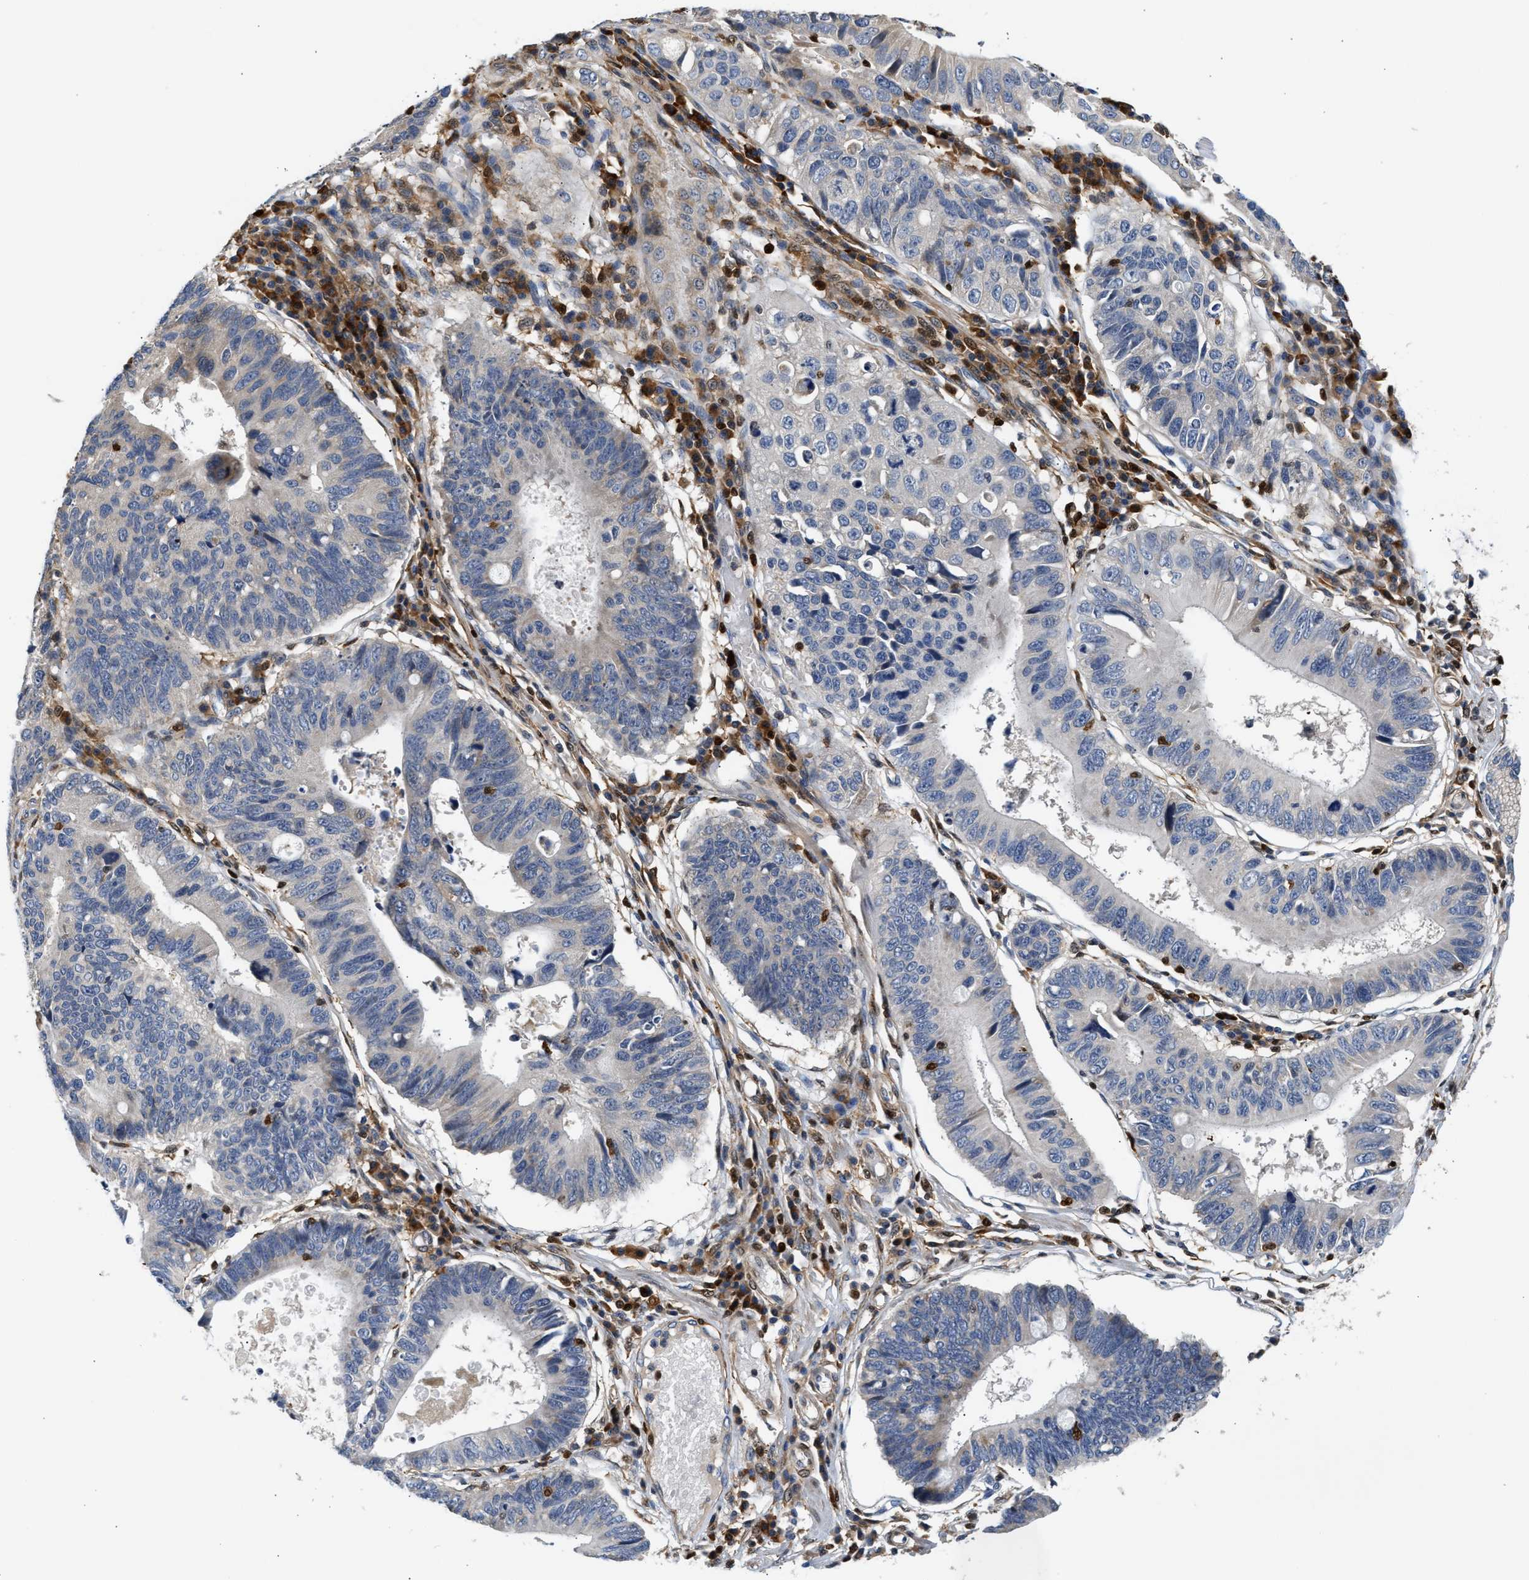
{"staining": {"intensity": "negative", "quantity": "none", "location": "none"}, "tissue": "stomach cancer", "cell_type": "Tumor cells", "image_type": "cancer", "snomed": [{"axis": "morphology", "description": "Adenocarcinoma, NOS"}, {"axis": "topography", "description": "Stomach"}], "caption": "Immunohistochemistry micrograph of neoplastic tissue: stomach adenocarcinoma stained with DAB exhibits no significant protein expression in tumor cells.", "gene": "SLIT2", "patient": {"sex": "male", "age": 59}}